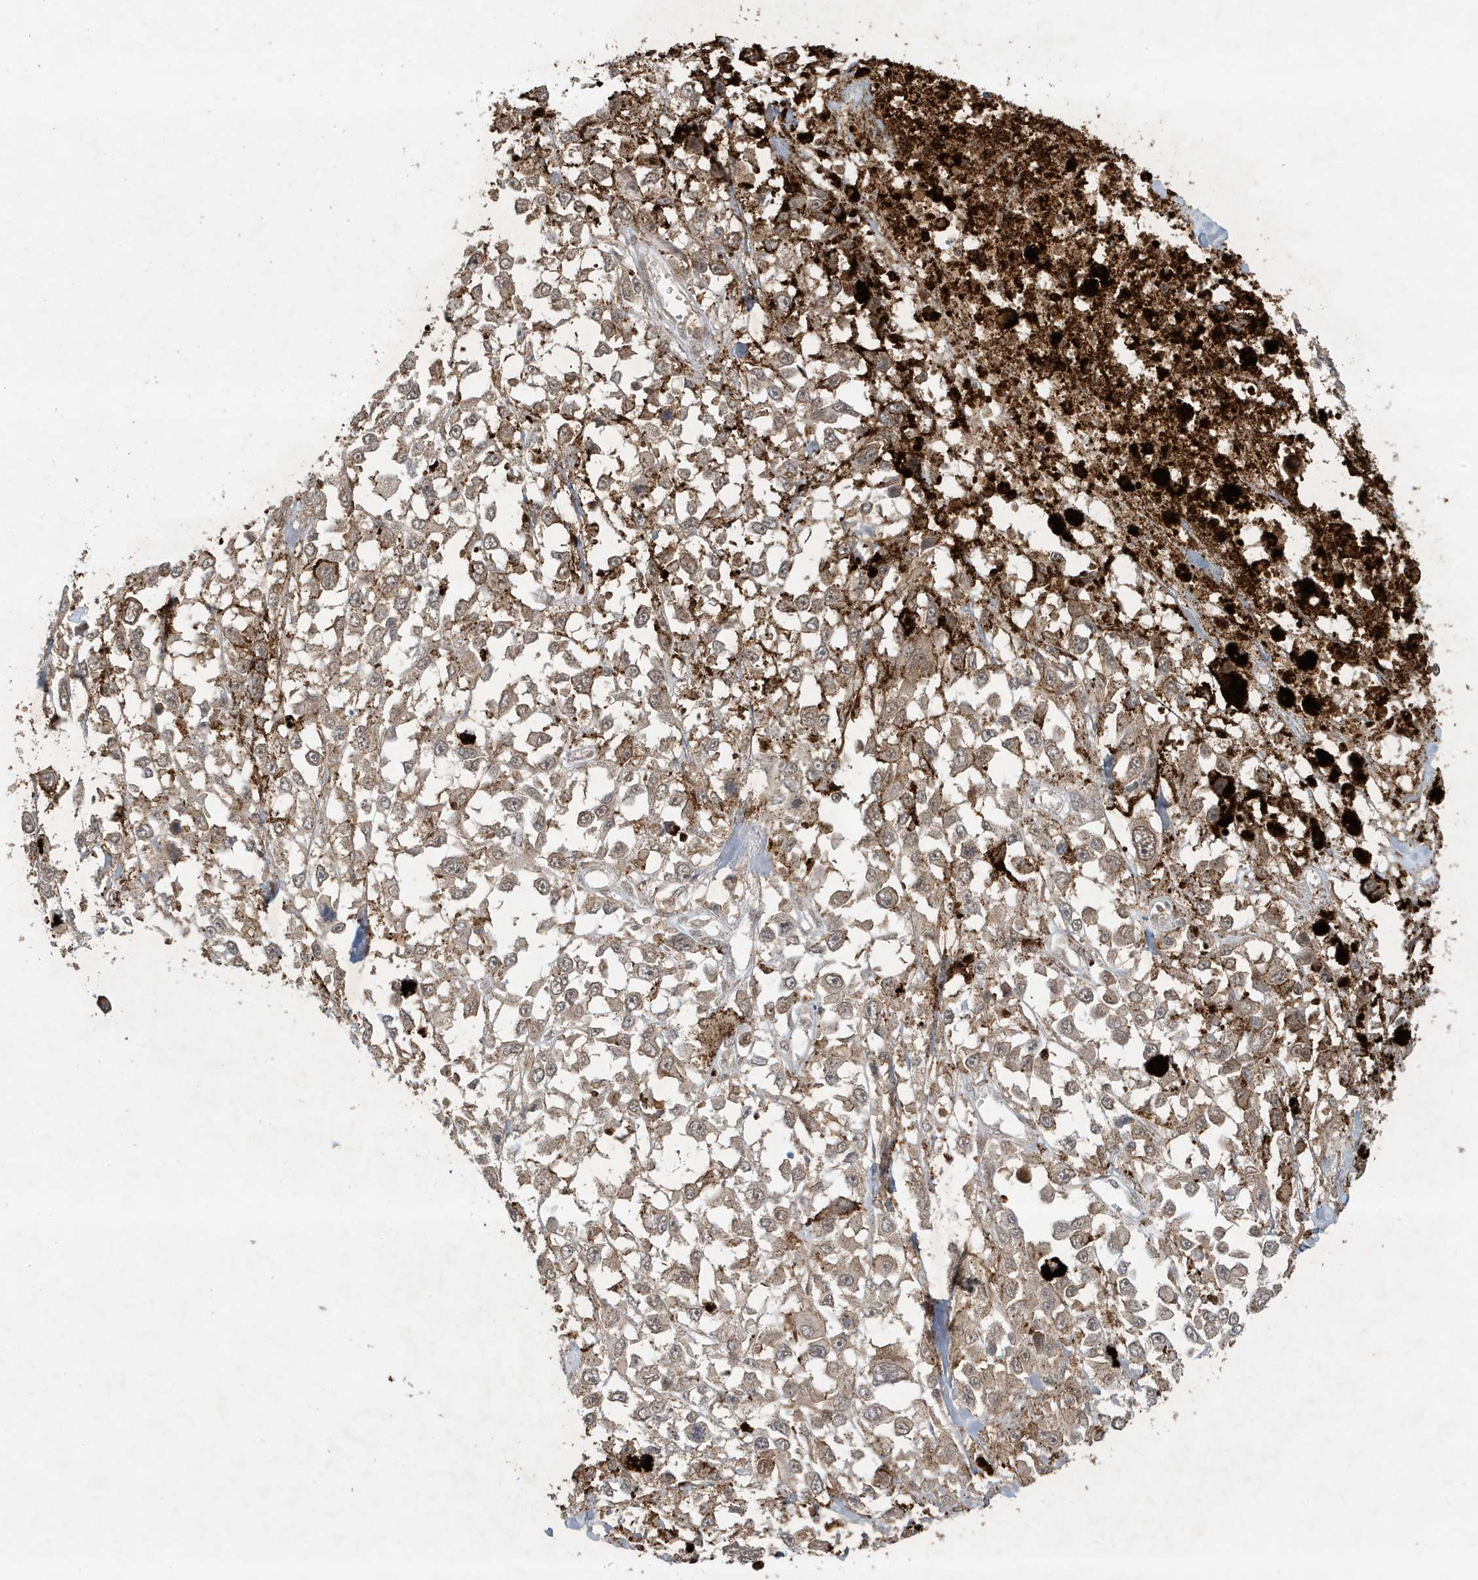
{"staining": {"intensity": "weak", "quantity": ">75%", "location": "cytoplasmic/membranous"}, "tissue": "melanoma", "cell_type": "Tumor cells", "image_type": "cancer", "snomed": [{"axis": "morphology", "description": "Malignant melanoma, Metastatic site"}, {"axis": "topography", "description": "Lymph node"}], "caption": "Immunohistochemical staining of melanoma shows weak cytoplasmic/membranous protein expression in about >75% of tumor cells. (DAB (3,3'-diaminobenzidine) = brown stain, brightfield microscopy at high magnification).", "gene": "ABCB9", "patient": {"sex": "male", "age": 59}}